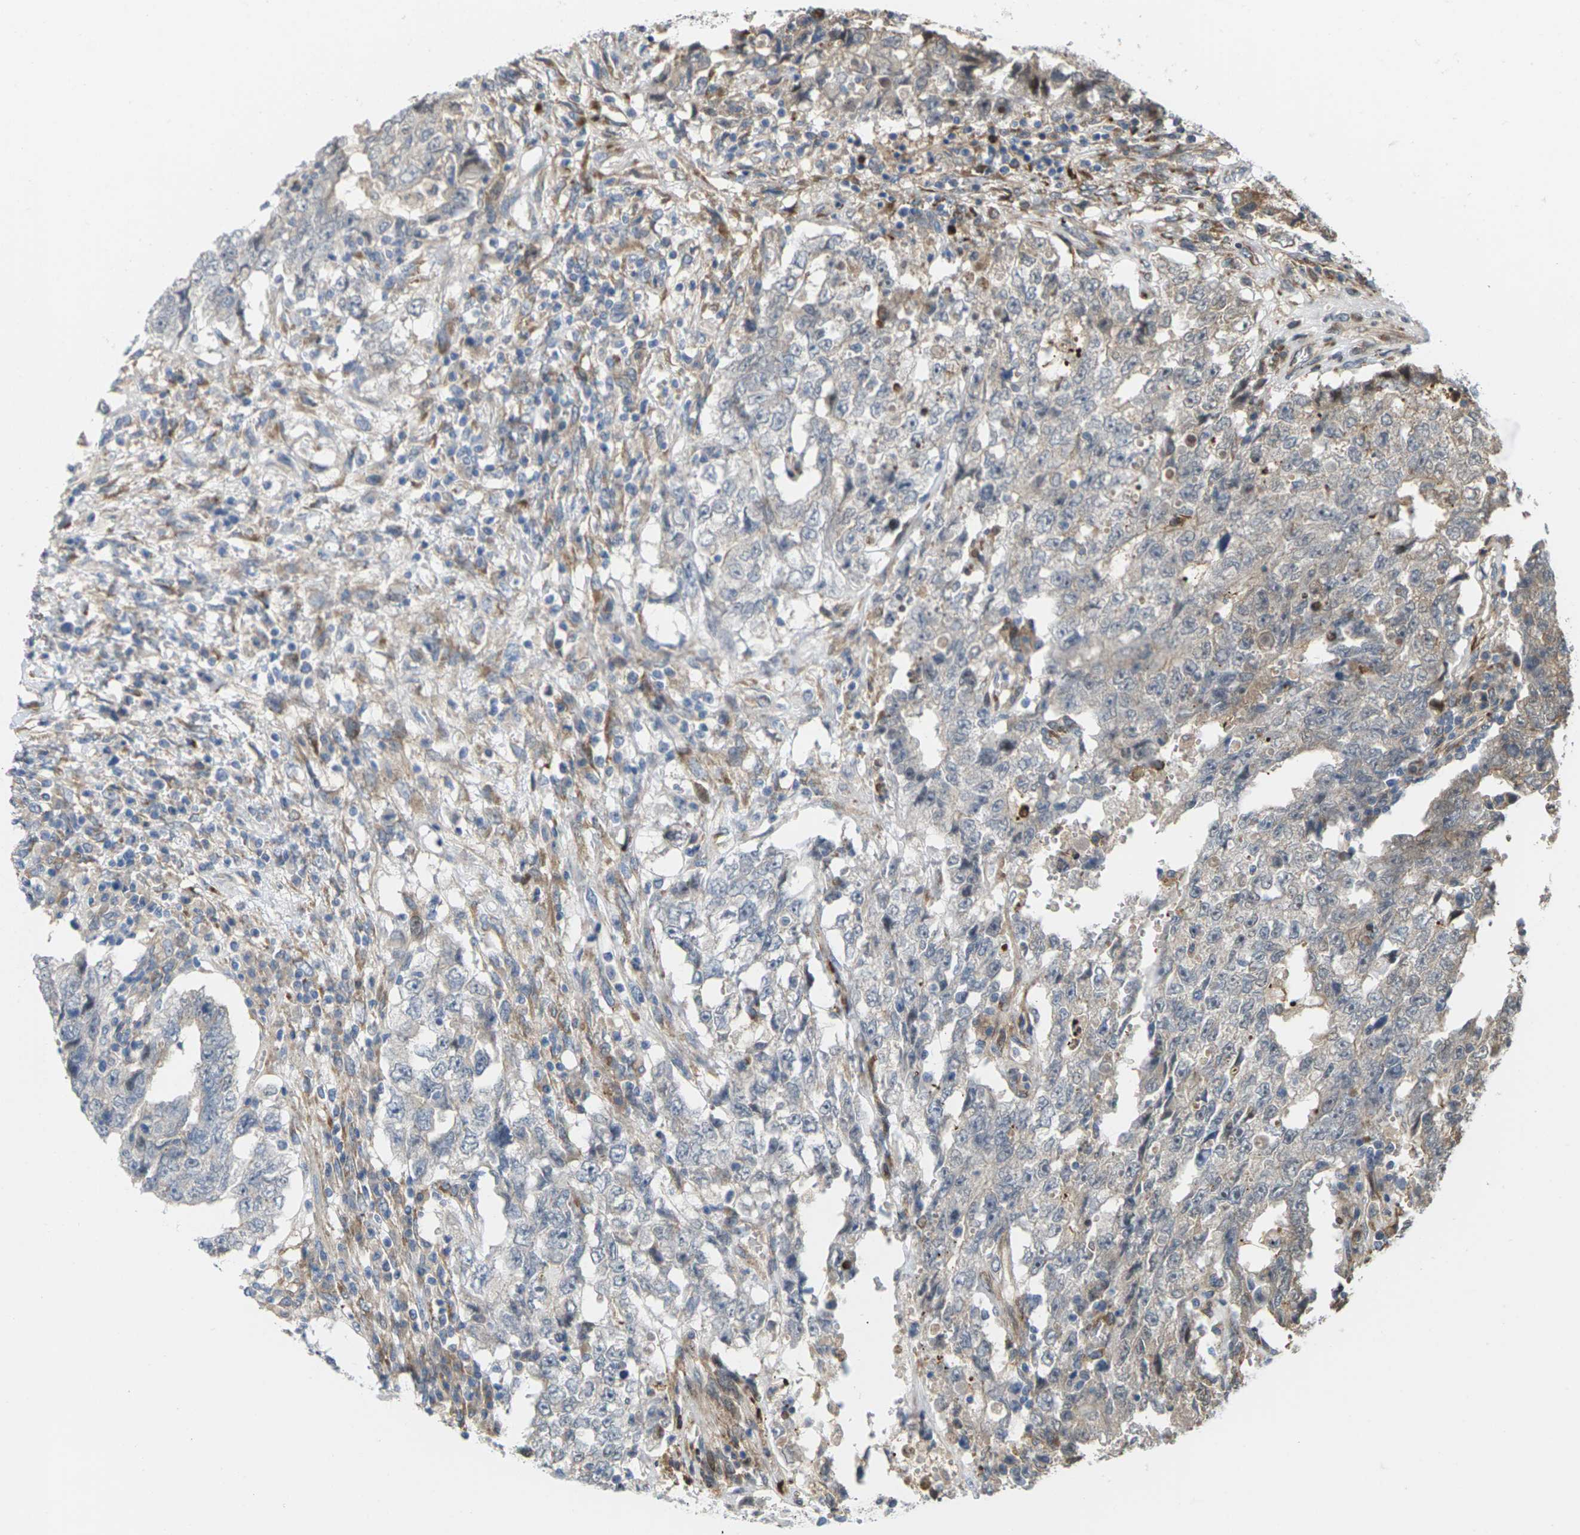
{"staining": {"intensity": "moderate", "quantity": "<25%", "location": "cytoplasmic/membranous"}, "tissue": "testis cancer", "cell_type": "Tumor cells", "image_type": "cancer", "snomed": [{"axis": "morphology", "description": "Carcinoma, Embryonal, NOS"}, {"axis": "topography", "description": "Testis"}], "caption": "Tumor cells reveal moderate cytoplasmic/membranous staining in approximately <25% of cells in testis cancer (embryonal carcinoma).", "gene": "ROBO1", "patient": {"sex": "male", "age": 26}}